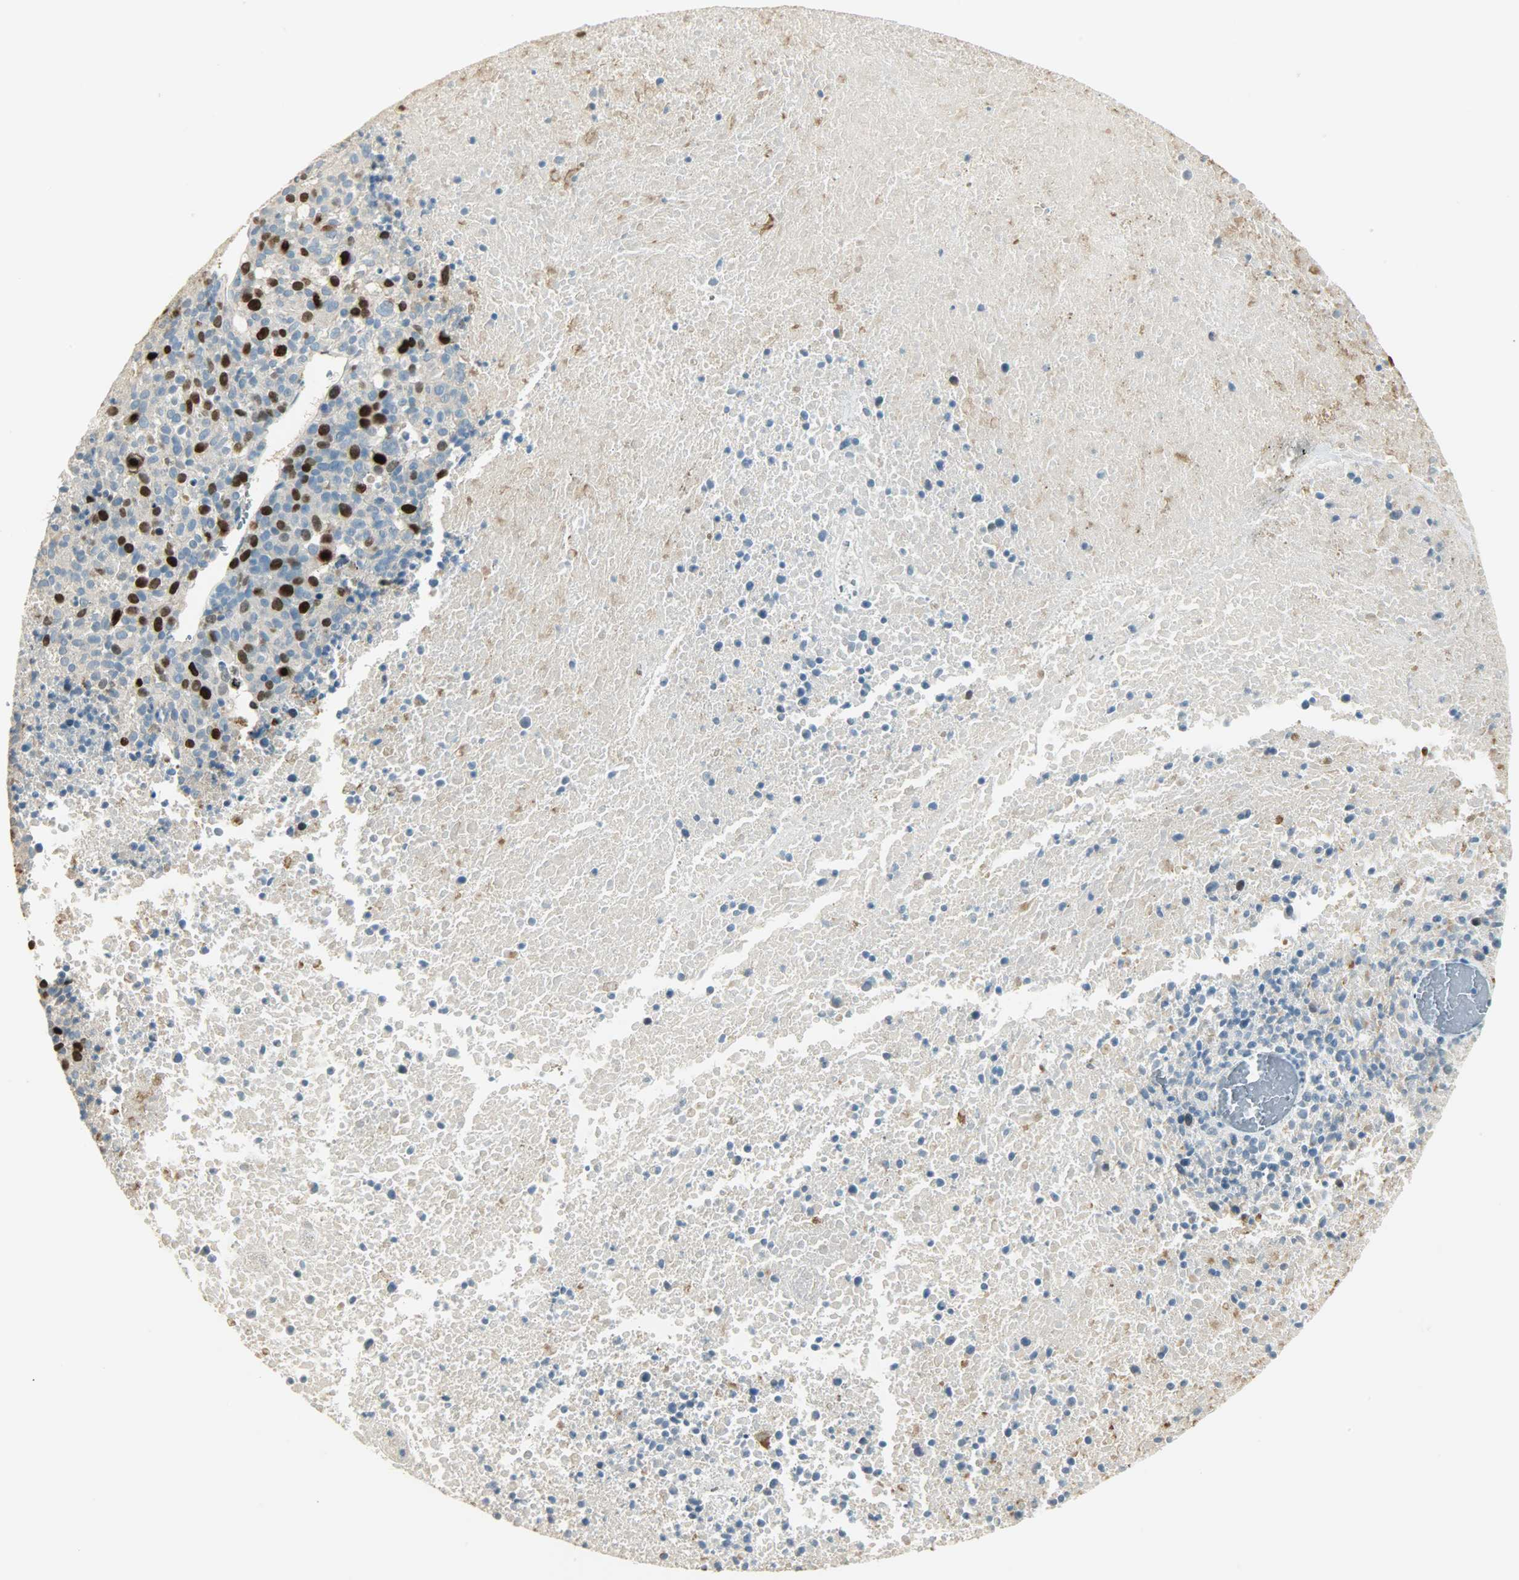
{"staining": {"intensity": "strong", "quantity": "<25%", "location": "cytoplasmic/membranous,nuclear"}, "tissue": "melanoma", "cell_type": "Tumor cells", "image_type": "cancer", "snomed": [{"axis": "morphology", "description": "Malignant melanoma, Metastatic site"}, {"axis": "topography", "description": "Cerebral cortex"}], "caption": "IHC image of human melanoma stained for a protein (brown), which demonstrates medium levels of strong cytoplasmic/membranous and nuclear expression in about <25% of tumor cells.", "gene": "TPX2", "patient": {"sex": "female", "age": 52}}